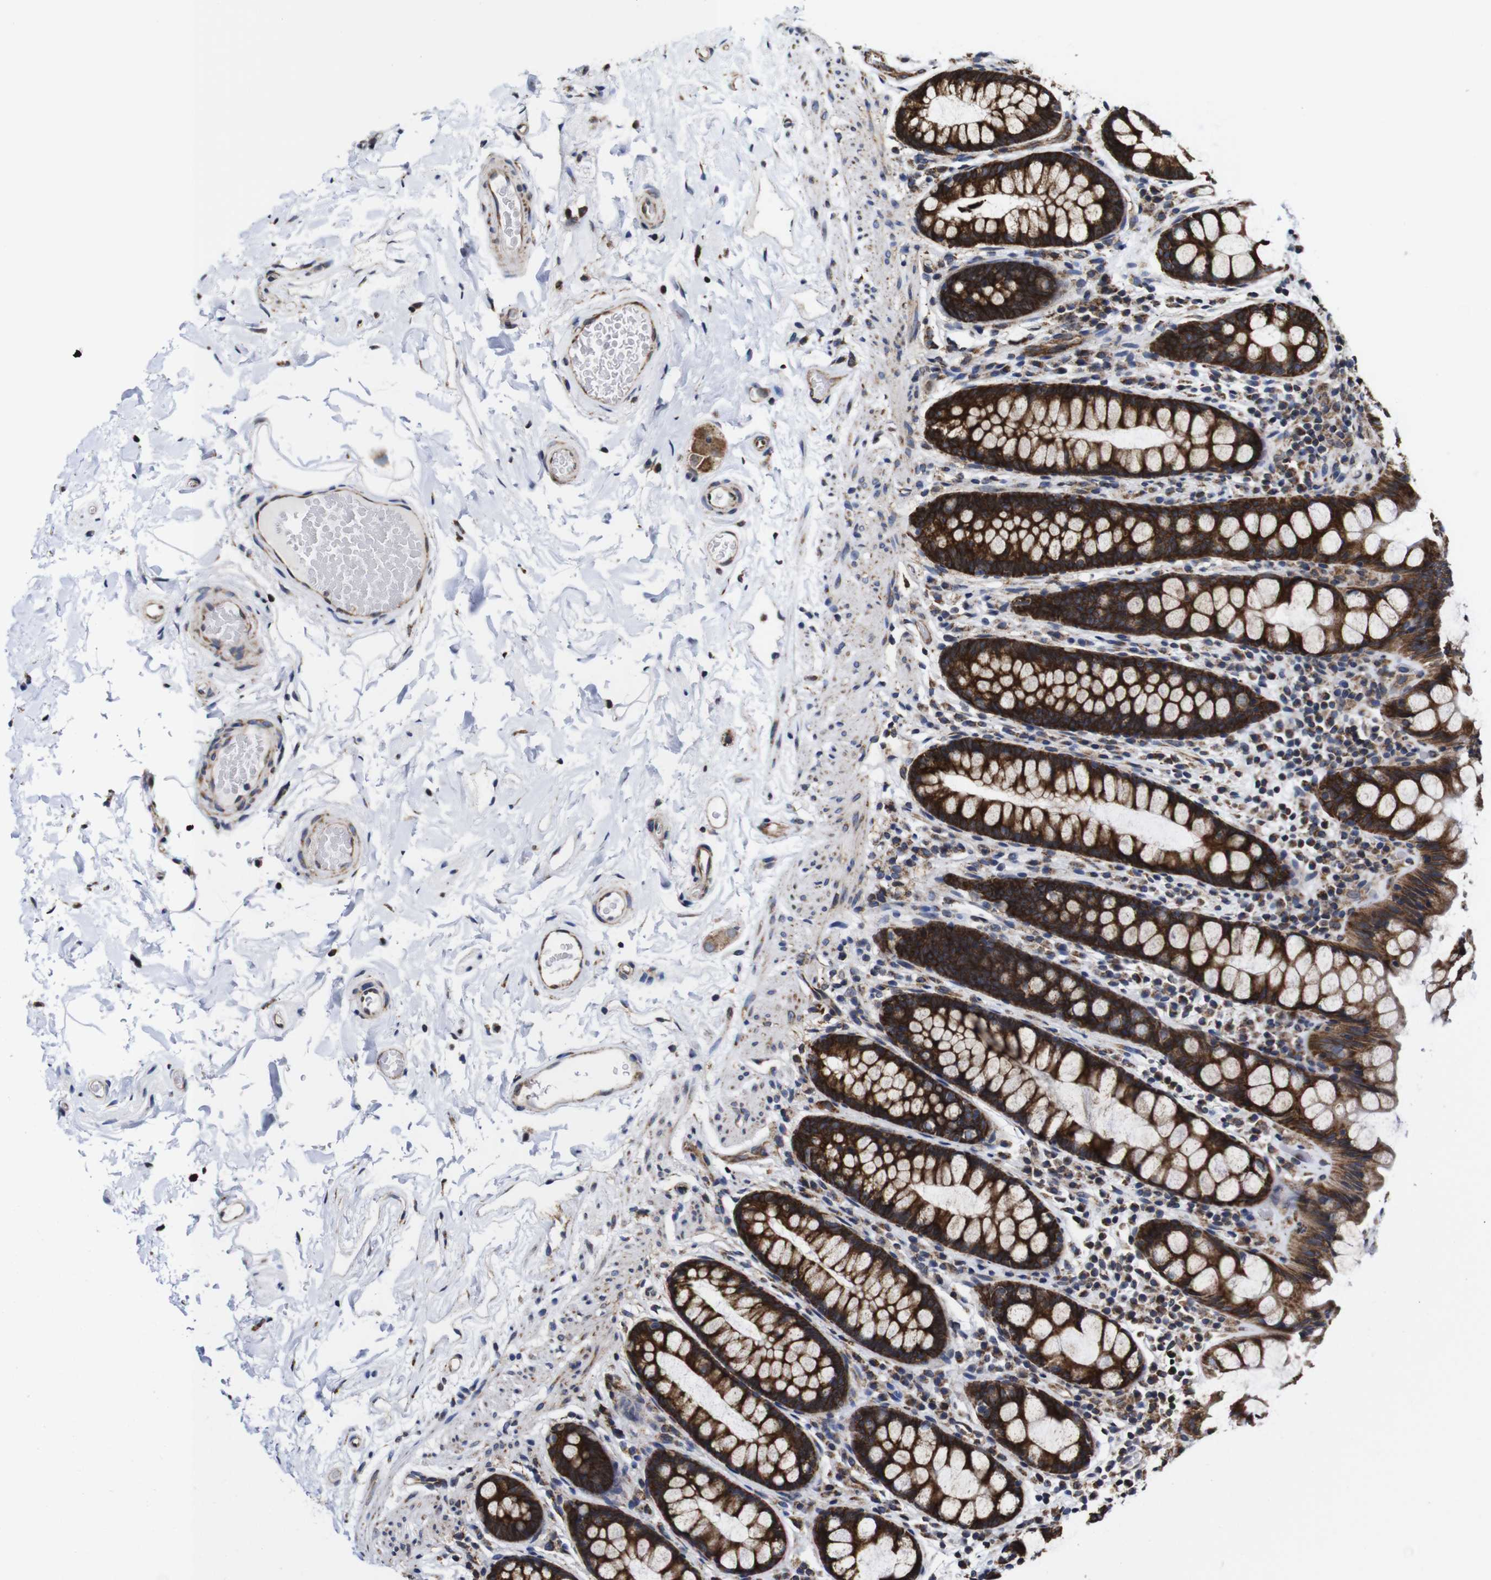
{"staining": {"intensity": "moderate", "quantity": "25%-75%", "location": "cytoplasmic/membranous"}, "tissue": "colon", "cell_type": "Endothelial cells", "image_type": "normal", "snomed": [{"axis": "morphology", "description": "Normal tissue, NOS"}, {"axis": "topography", "description": "Colon"}], "caption": "Protein staining shows moderate cytoplasmic/membranous expression in about 25%-75% of endothelial cells in benign colon. (Stains: DAB (3,3'-diaminobenzidine) in brown, nuclei in blue, Microscopy: brightfield microscopy at high magnification).", "gene": "C17orf80", "patient": {"sex": "female", "age": 80}}